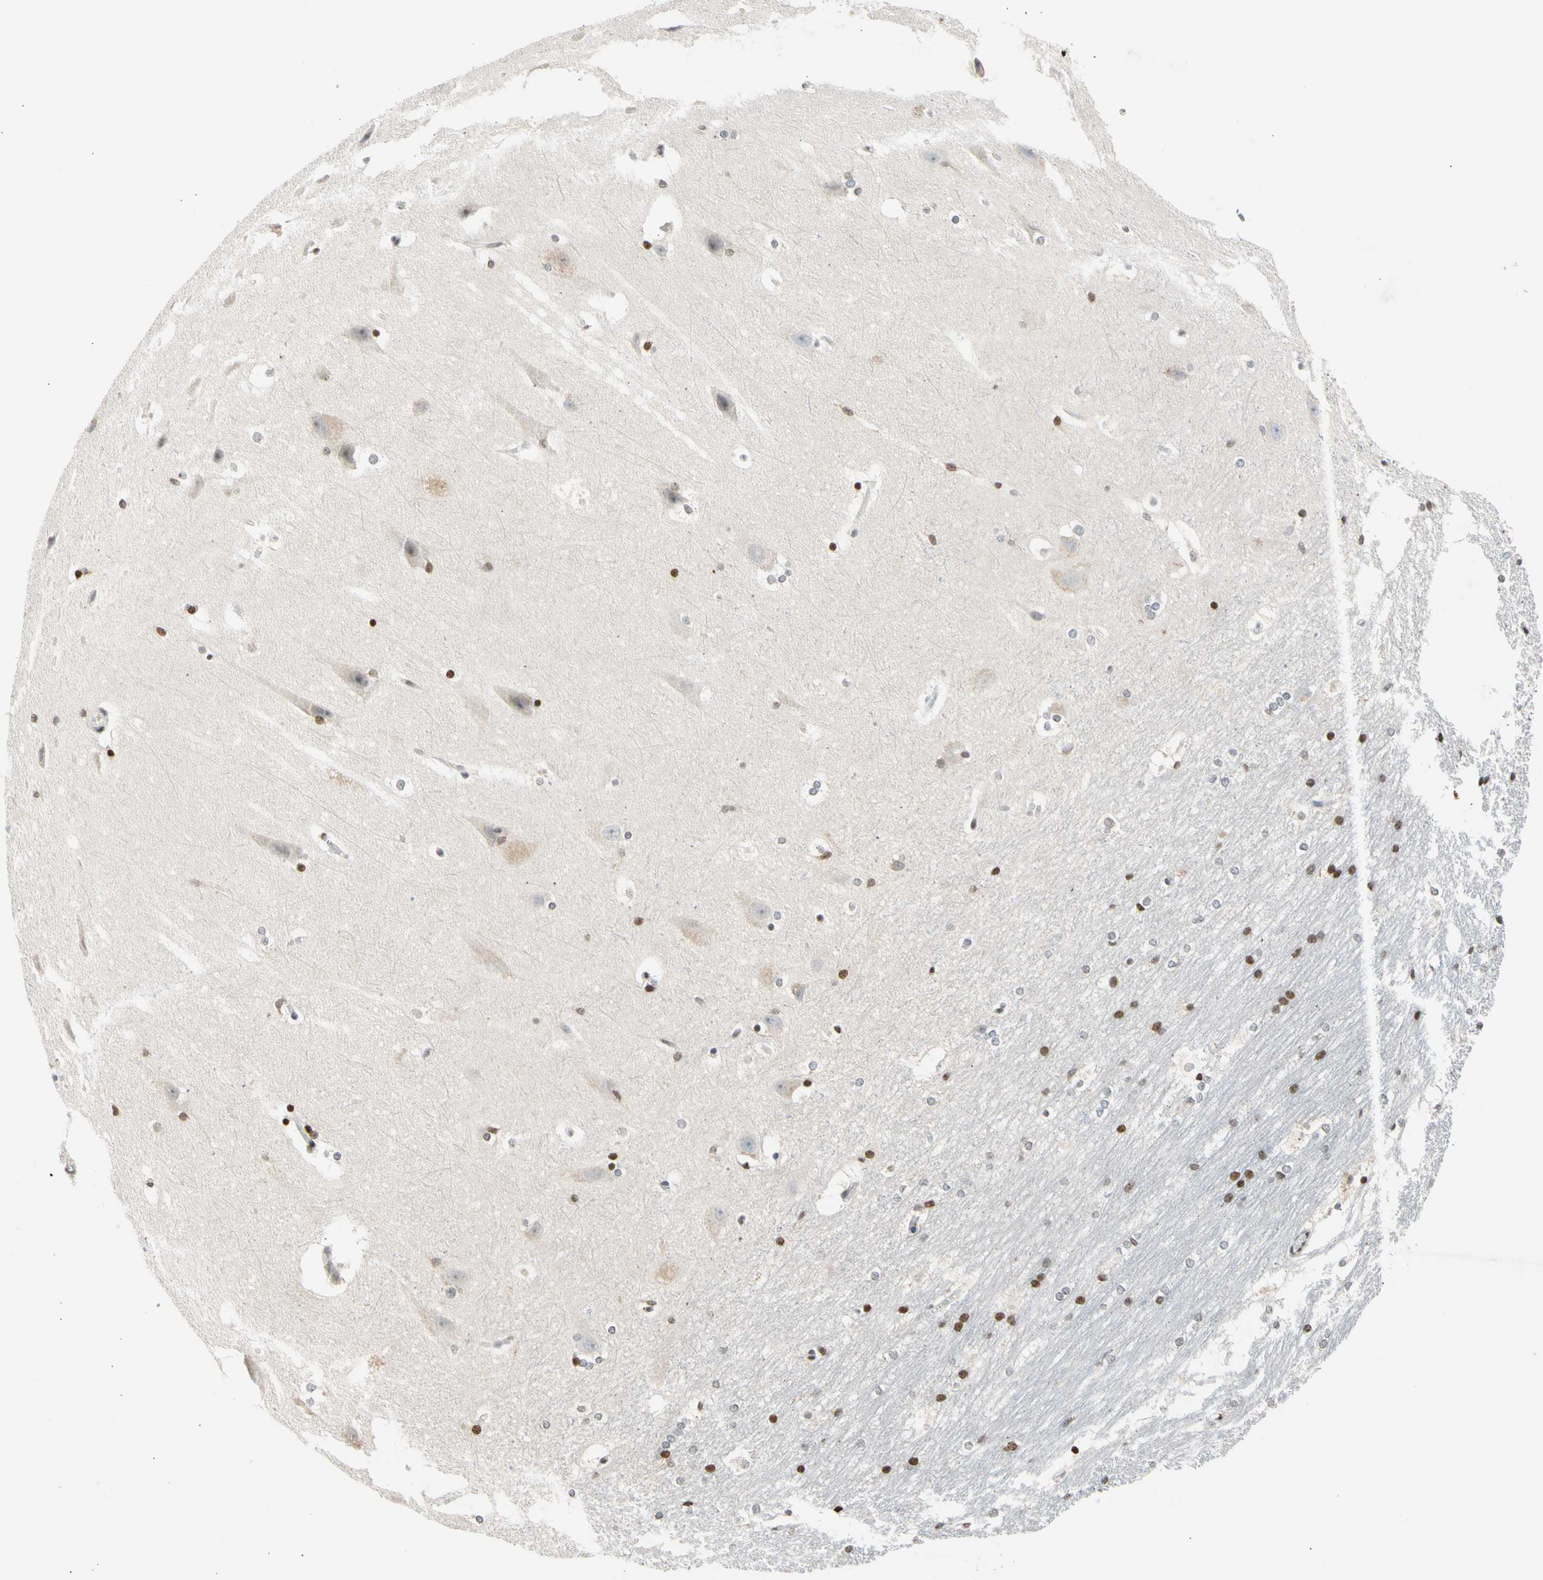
{"staining": {"intensity": "weak", "quantity": "25%-75%", "location": "cytoplasmic/membranous,nuclear"}, "tissue": "hippocampus", "cell_type": "Glial cells", "image_type": "normal", "snomed": [{"axis": "morphology", "description": "Normal tissue, NOS"}, {"axis": "topography", "description": "Hippocampus"}], "caption": "The immunohistochemical stain highlights weak cytoplasmic/membranous,nuclear staining in glial cells of normal hippocampus.", "gene": "GPX4", "patient": {"sex": "female", "age": 19}}